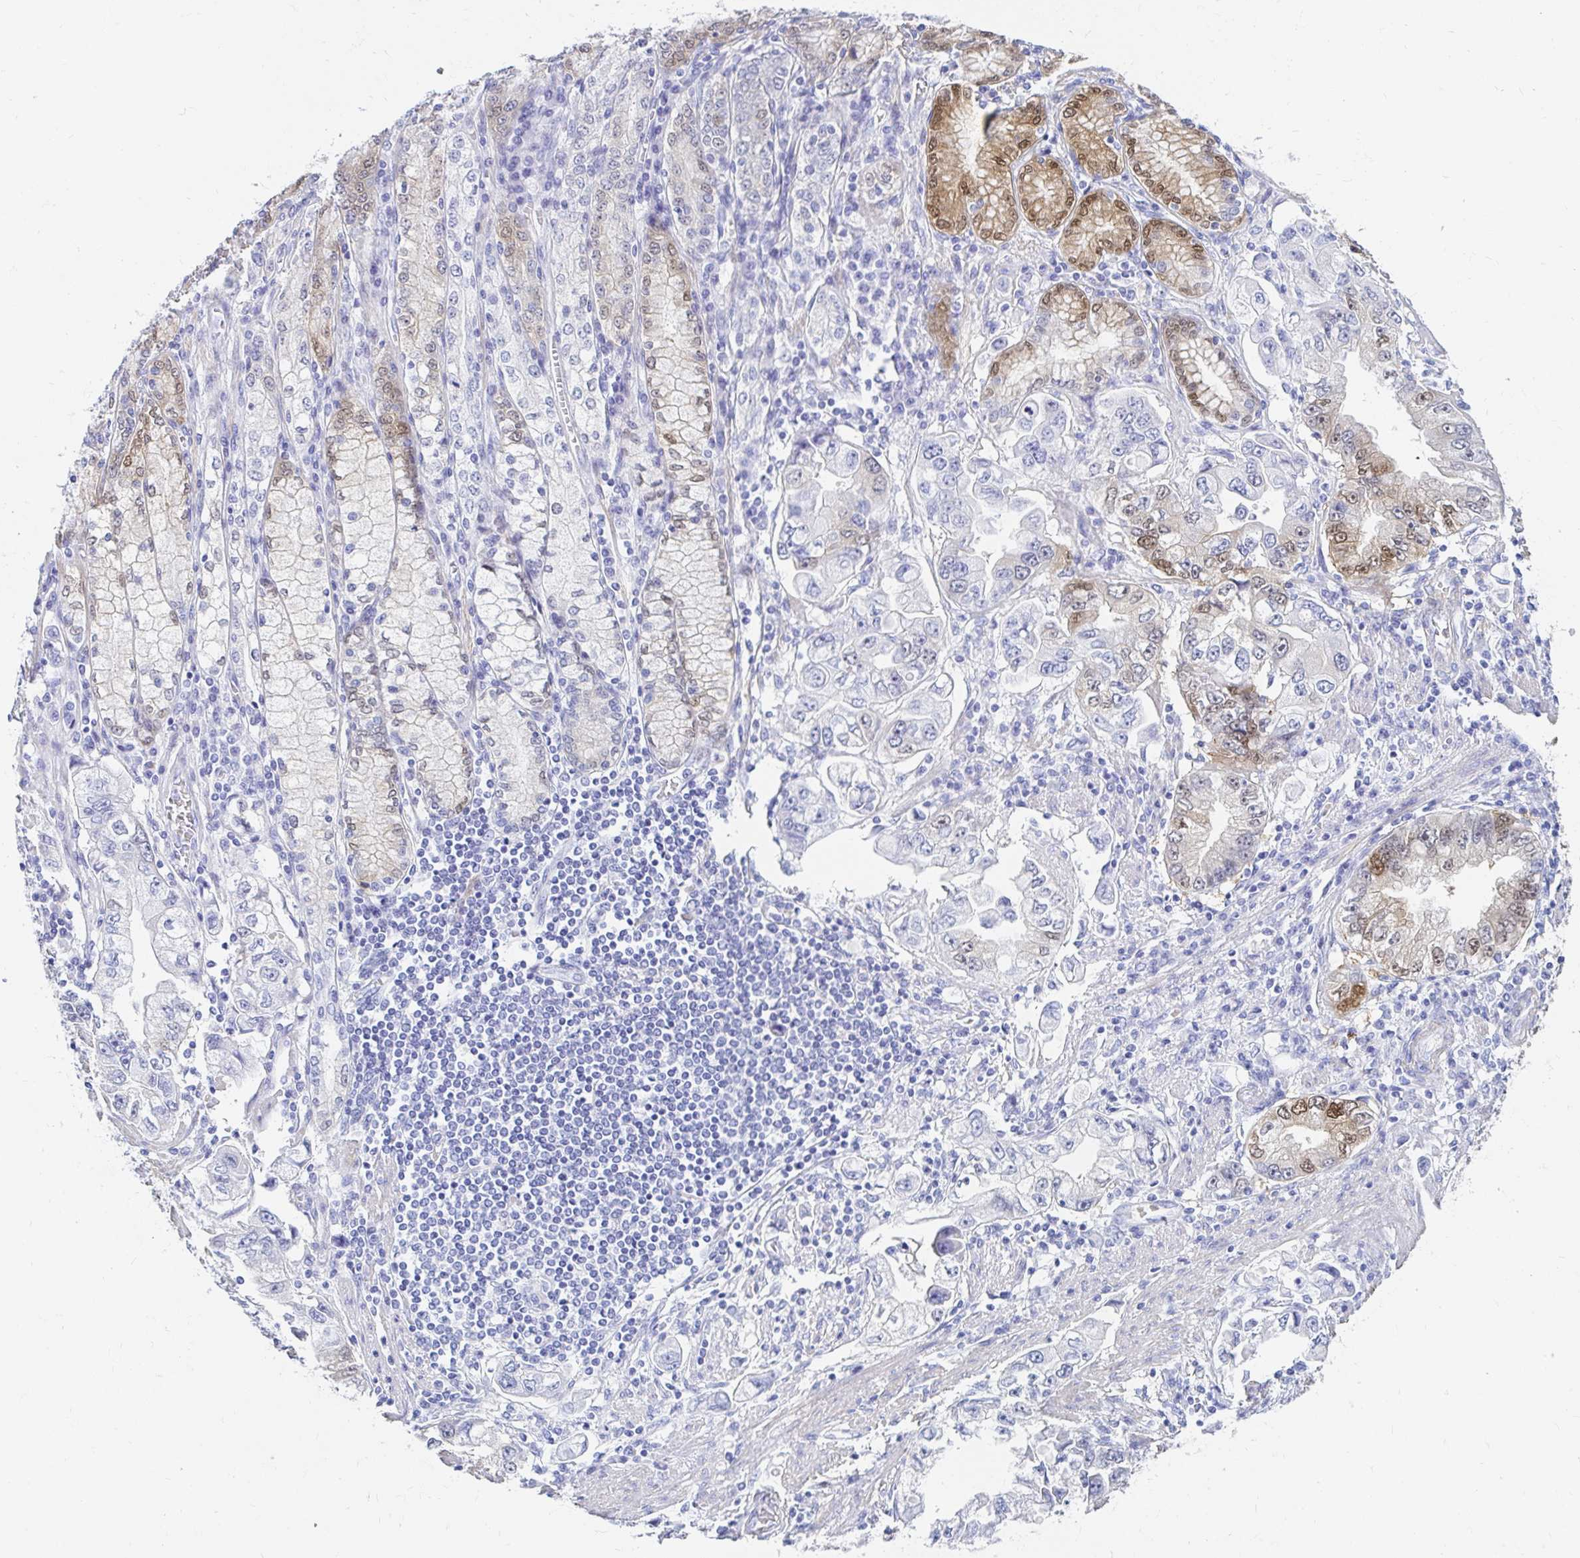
{"staining": {"intensity": "weak", "quantity": "25%-75%", "location": "cytoplasmic/membranous,nuclear"}, "tissue": "stomach cancer", "cell_type": "Tumor cells", "image_type": "cancer", "snomed": [{"axis": "morphology", "description": "Adenocarcinoma, NOS"}, {"axis": "topography", "description": "Stomach, lower"}], "caption": "DAB immunohistochemical staining of stomach cancer (adenocarcinoma) exhibits weak cytoplasmic/membranous and nuclear protein expression in approximately 25%-75% of tumor cells.", "gene": "PPP1R1B", "patient": {"sex": "female", "age": 93}}